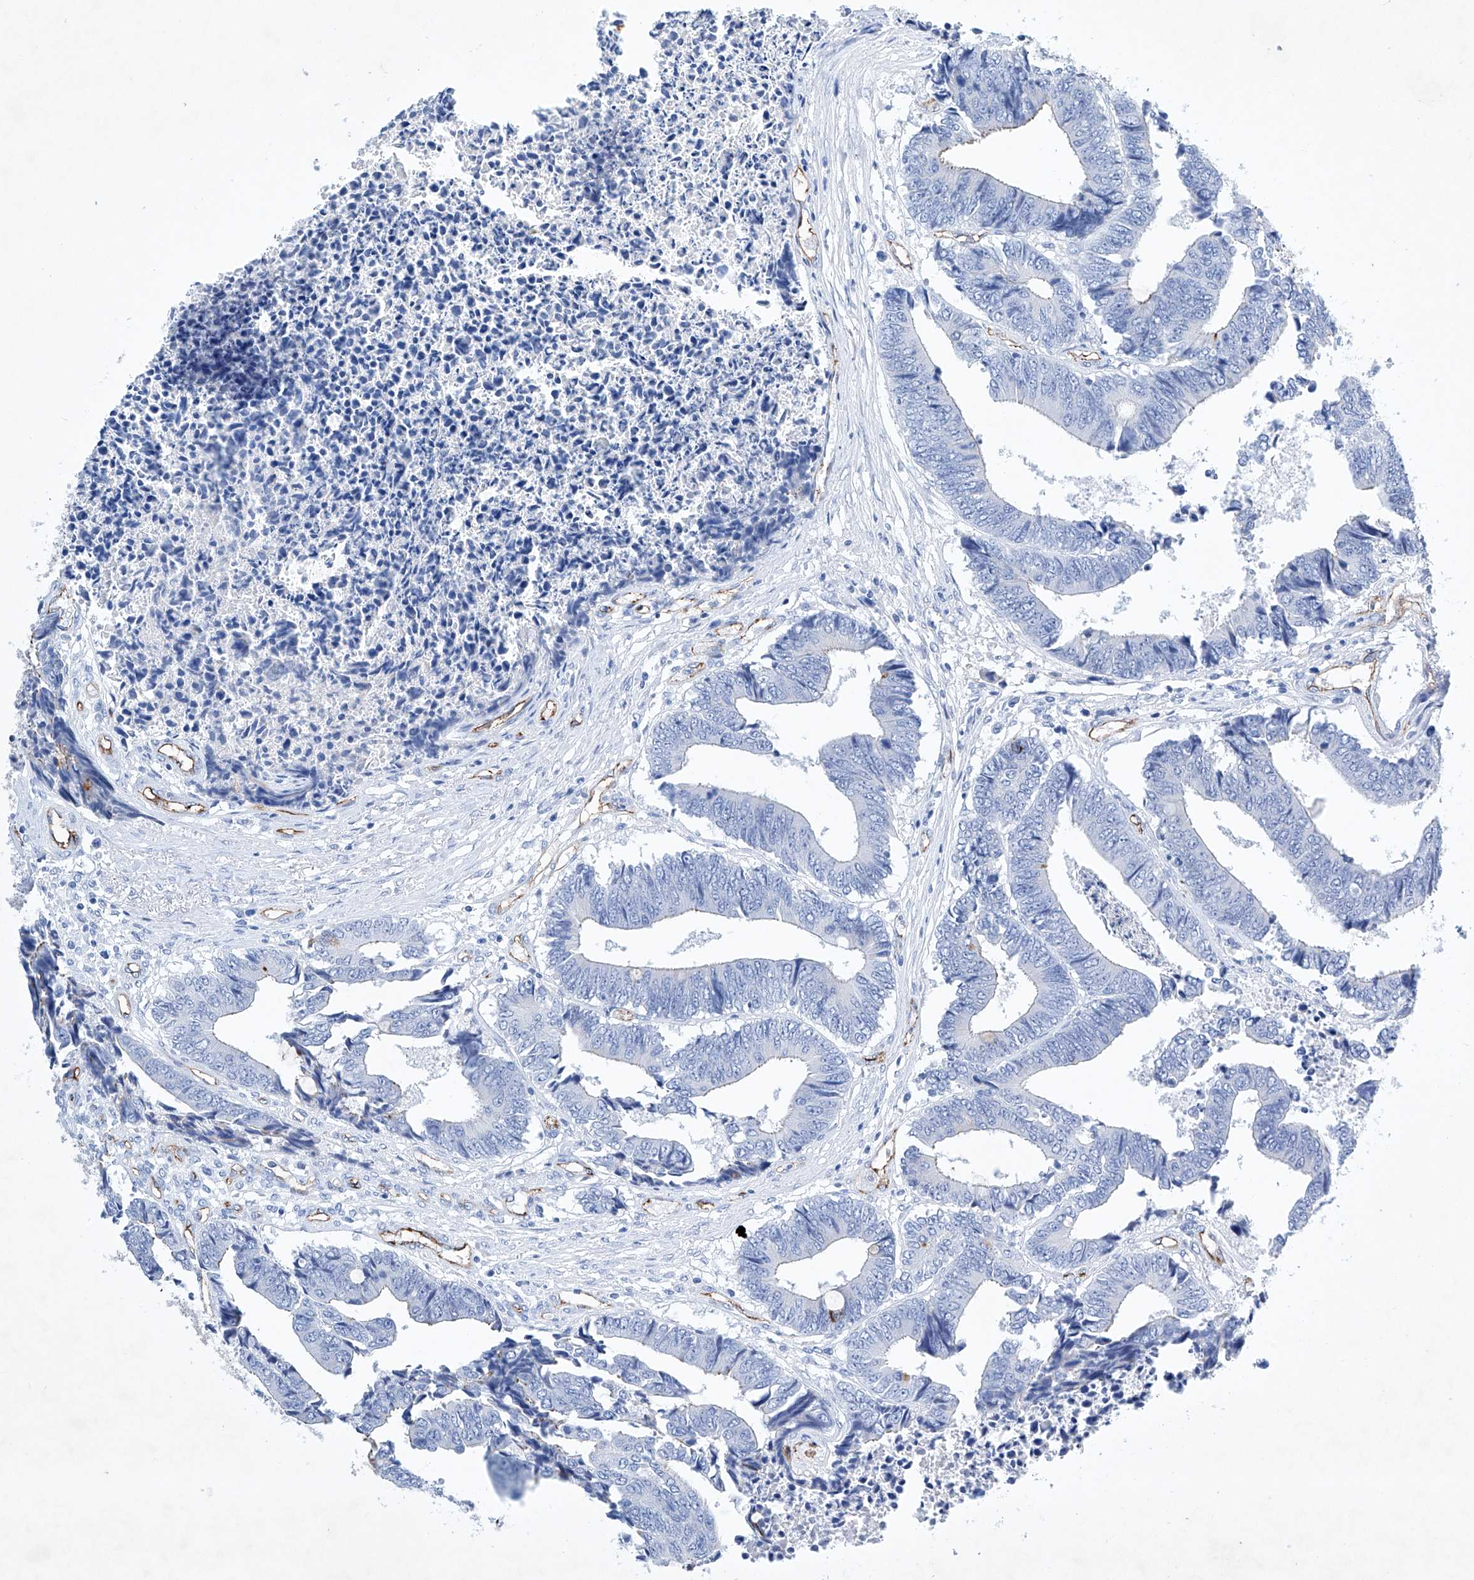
{"staining": {"intensity": "negative", "quantity": "none", "location": "none"}, "tissue": "colorectal cancer", "cell_type": "Tumor cells", "image_type": "cancer", "snomed": [{"axis": "morphology", "description": "Adenocarcinoma, NOS"}, {"axis": "topography", "description": "Rectum"}], "caption": "Colorectal adenocarcinoma stained for a protein using immunohistochemistry (IHC) shows no positivity tumor cells.", "gene": "ETV7", "patient": {"sex": "male", "age": 84}}